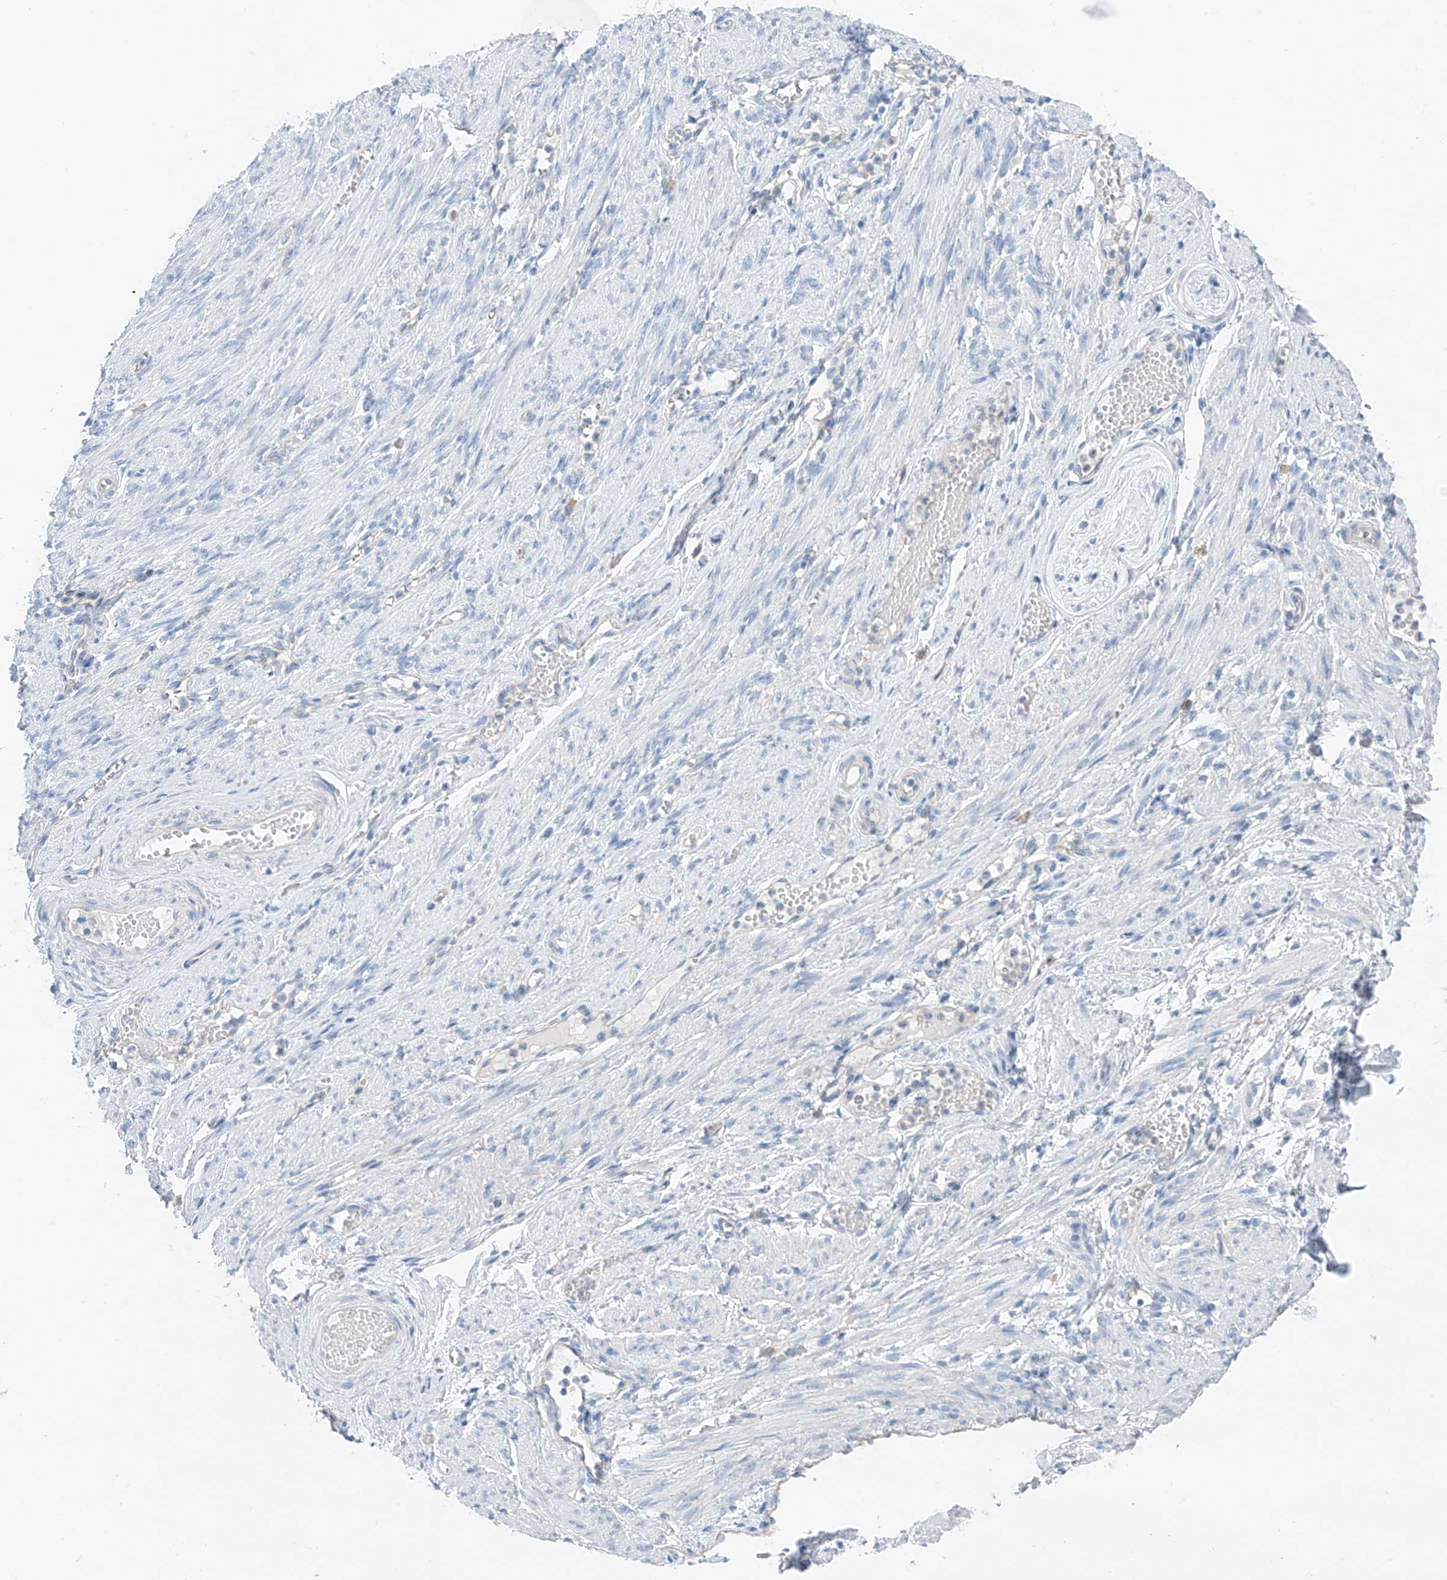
{"staining": {"intensity": "negative", "quantity": "none", "location": "none"}, "tissue": "adipose tissue", "cell_type": "Adipocytes", "image_type": "normal", "snomed": [{"axis": "morphology", "description": "Normal tissue, NOS"}, {"axis": "topography", "description": "Smooth muscle"}, {"axis": "topography", "description": "Peripheral nerve tissue"}], "caption": "The micrograph shows no significant staining in adipocytes of adipose tissue.", "gene": "ITGA9", "patient": {"sex": "female", "age": 39}}